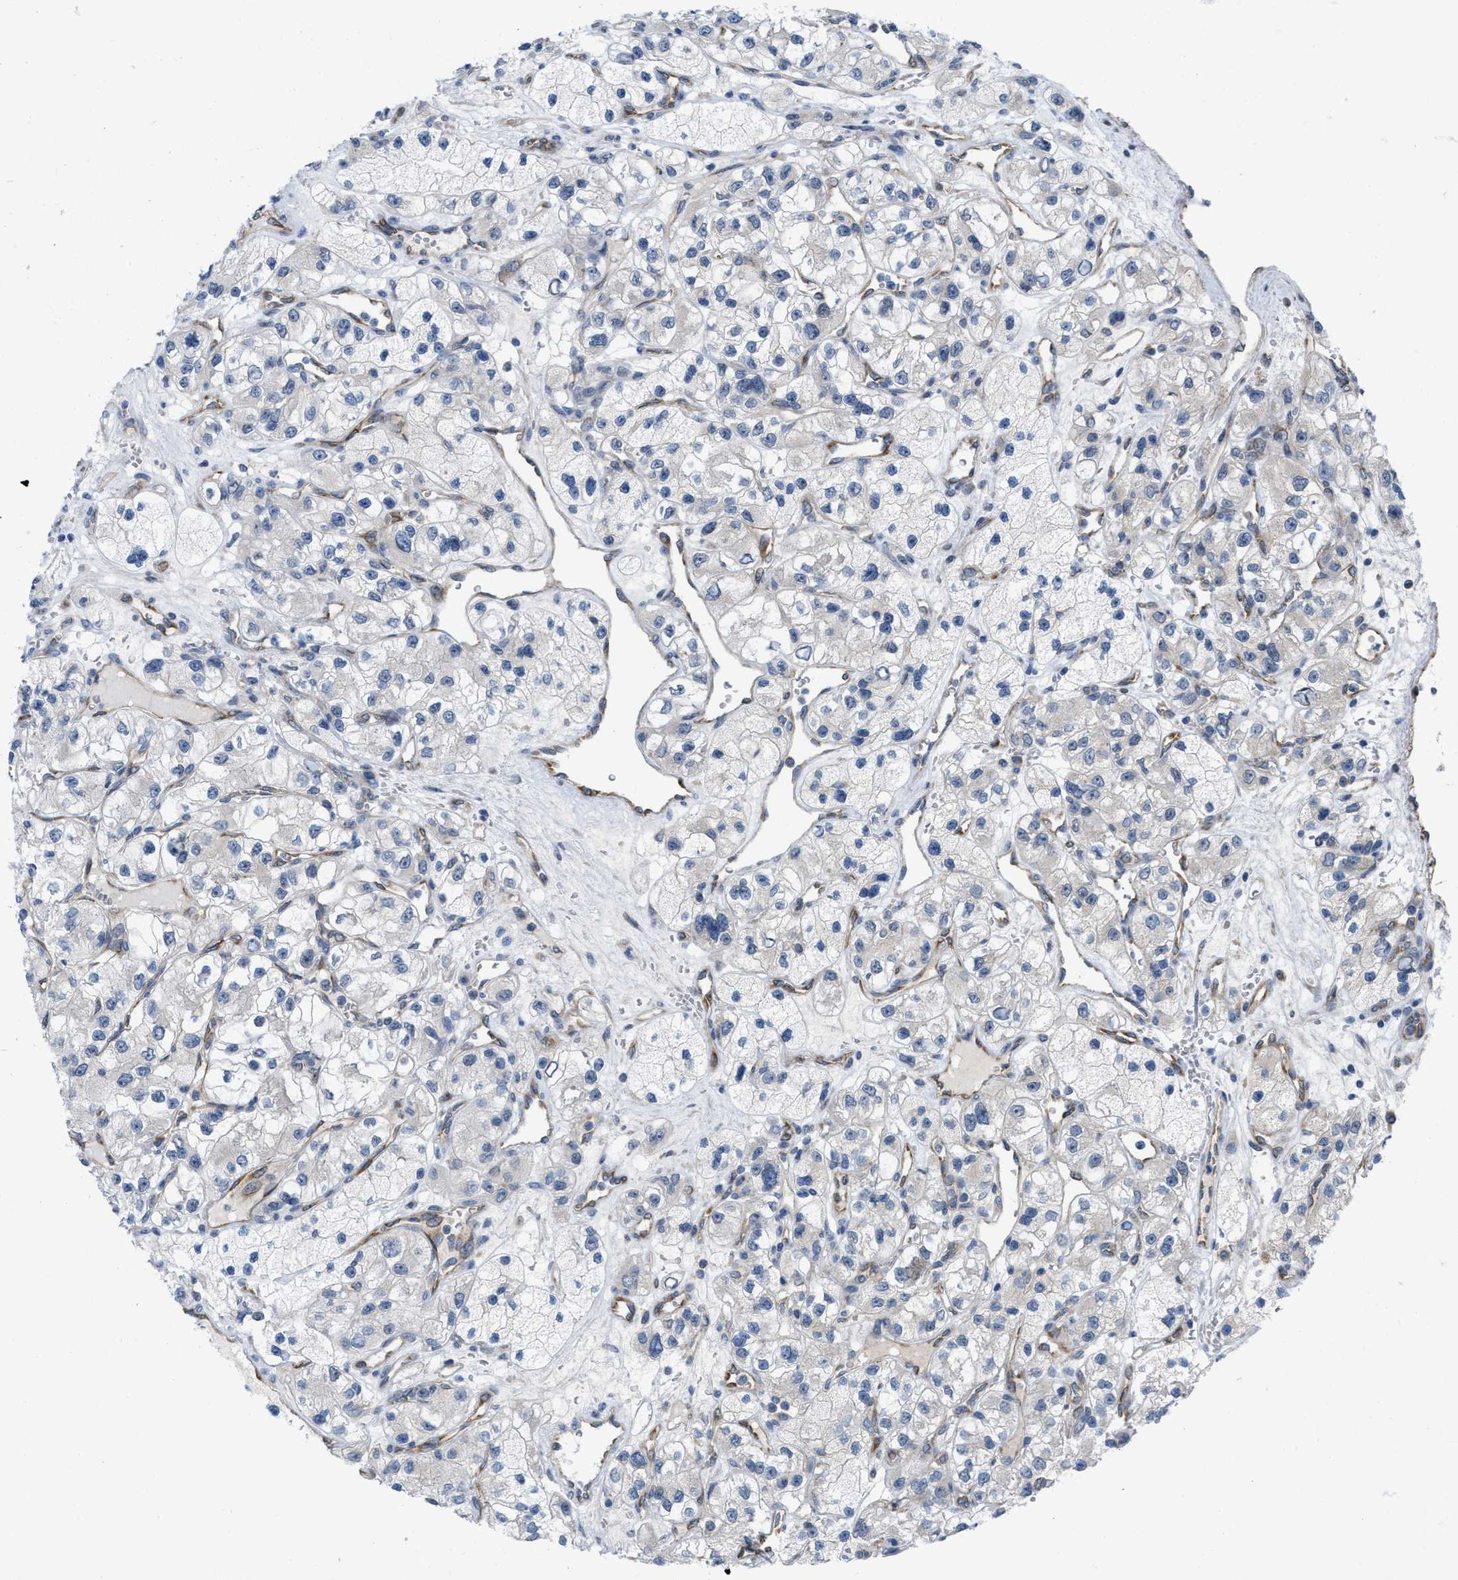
{"staining": {"intensity": "negative", "quantity": "none", "location": "none"}, "tissue": "renal cancer", "cell_type": "Tumor cells", "image_type": "cancer", "snomed": [{"axis": "morphology", "description": "Adenocarcinoma, NOS"}, {"axis": "topography", "description": "Kidney"}], "caption": "The micrograph reveals no significant expression in tumor cells of renal cancer.", "gene": "EOGT", "patient": {"sex": "female", "age": 57}}